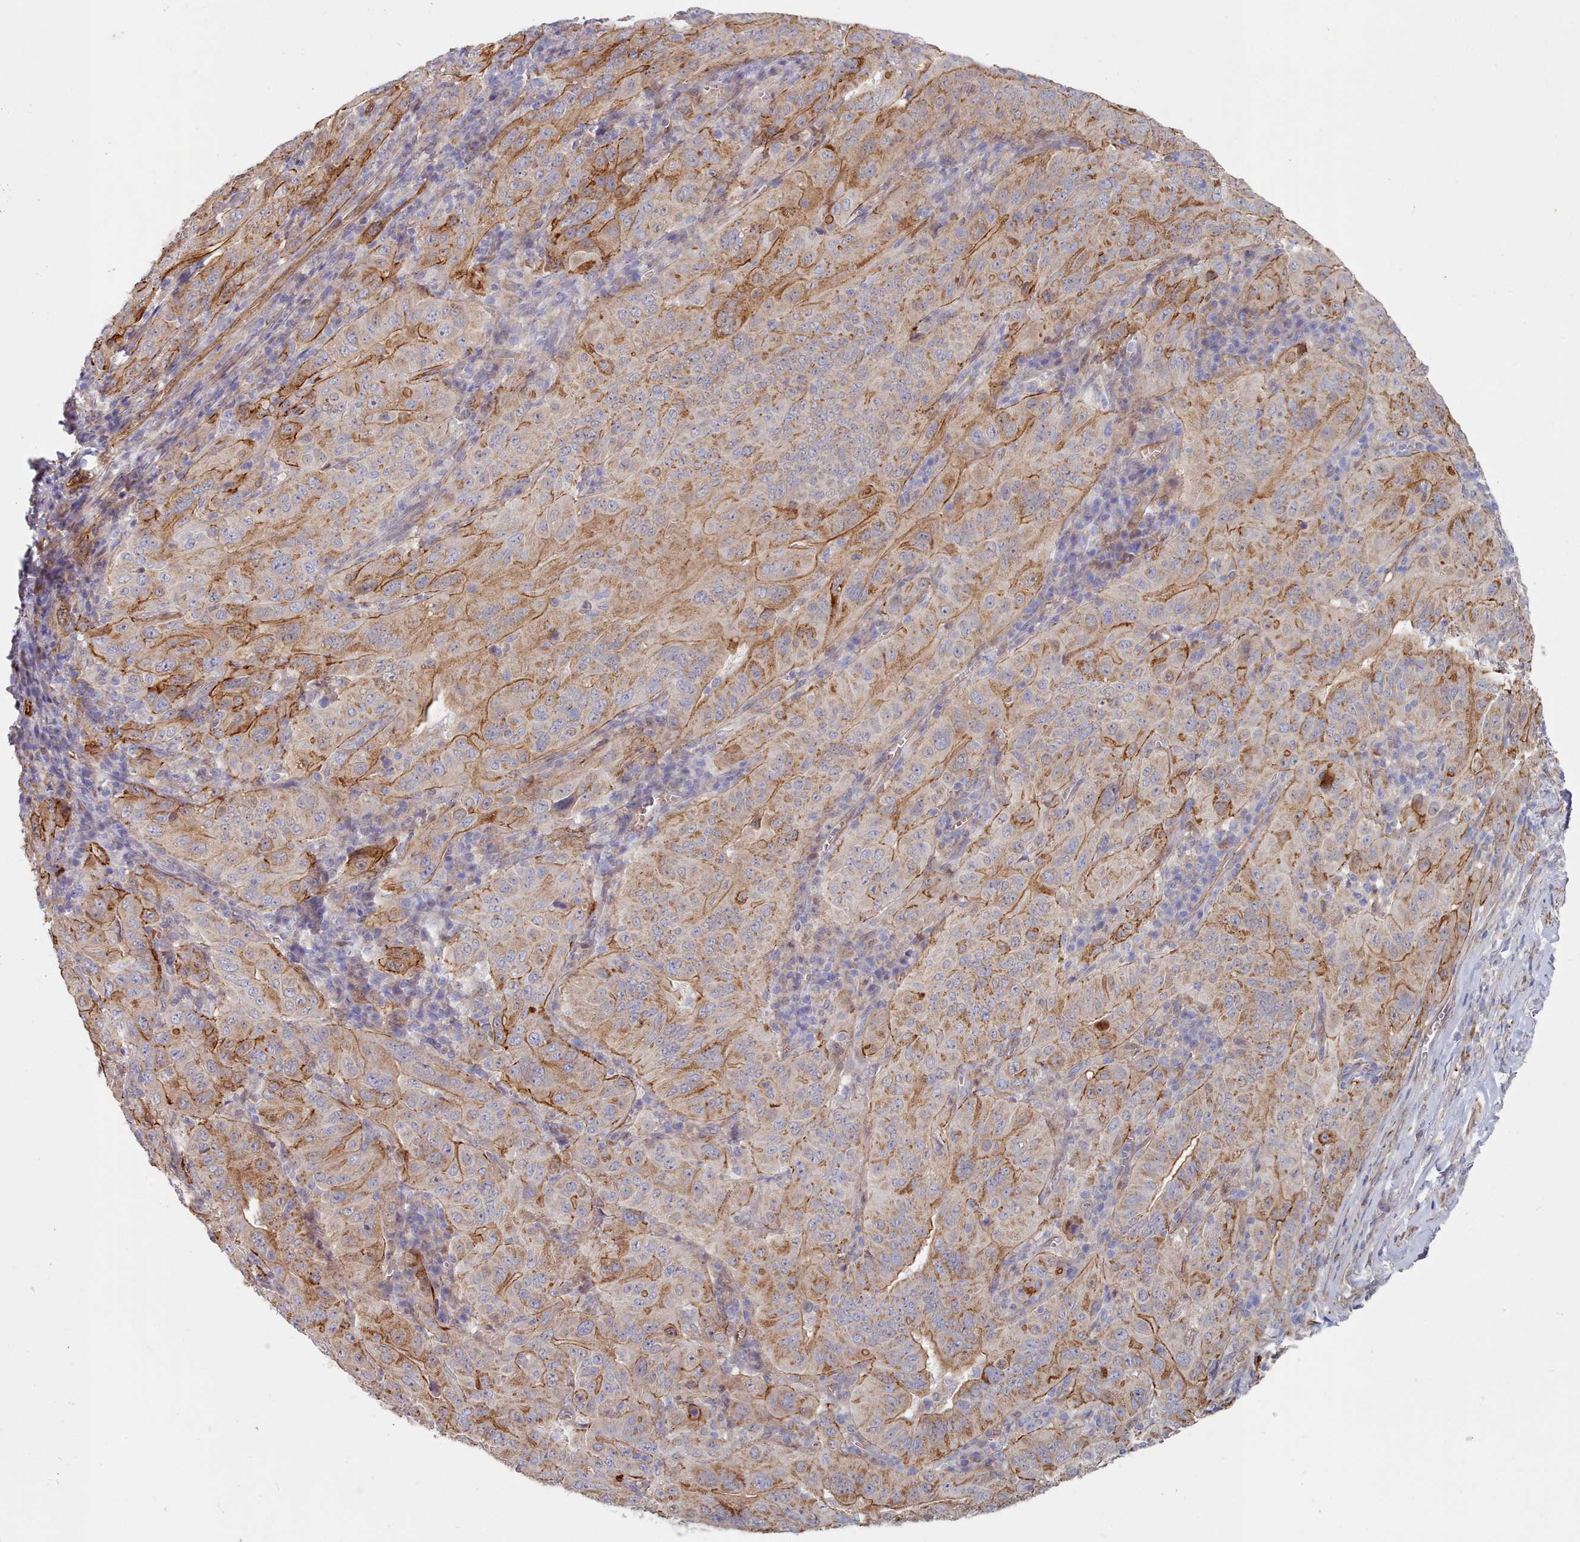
{"staining": {"intensity": "moderate", "quantity": ">75%", "location": "cytoplasmic/membranous"}, "tissue": "pancreatic cancer", "cell_type": "Tumor cells", "image_type": "cancer", "snomed": [{"axis": "morphology", "description": "Adenocarcinoma, NOS"}, {"axis": "topography", "description": "Pancreas"}], "caption": "High-power microscopy captured an immunohistochemistry histopathology image of adenocarcinoma (pancreatic), revealing moderate cytoplasmic/membranous staining in approximately >75% of tumor cells.", "gene": "G6PC1", "patient": {"sex": "male", "age": 63}}